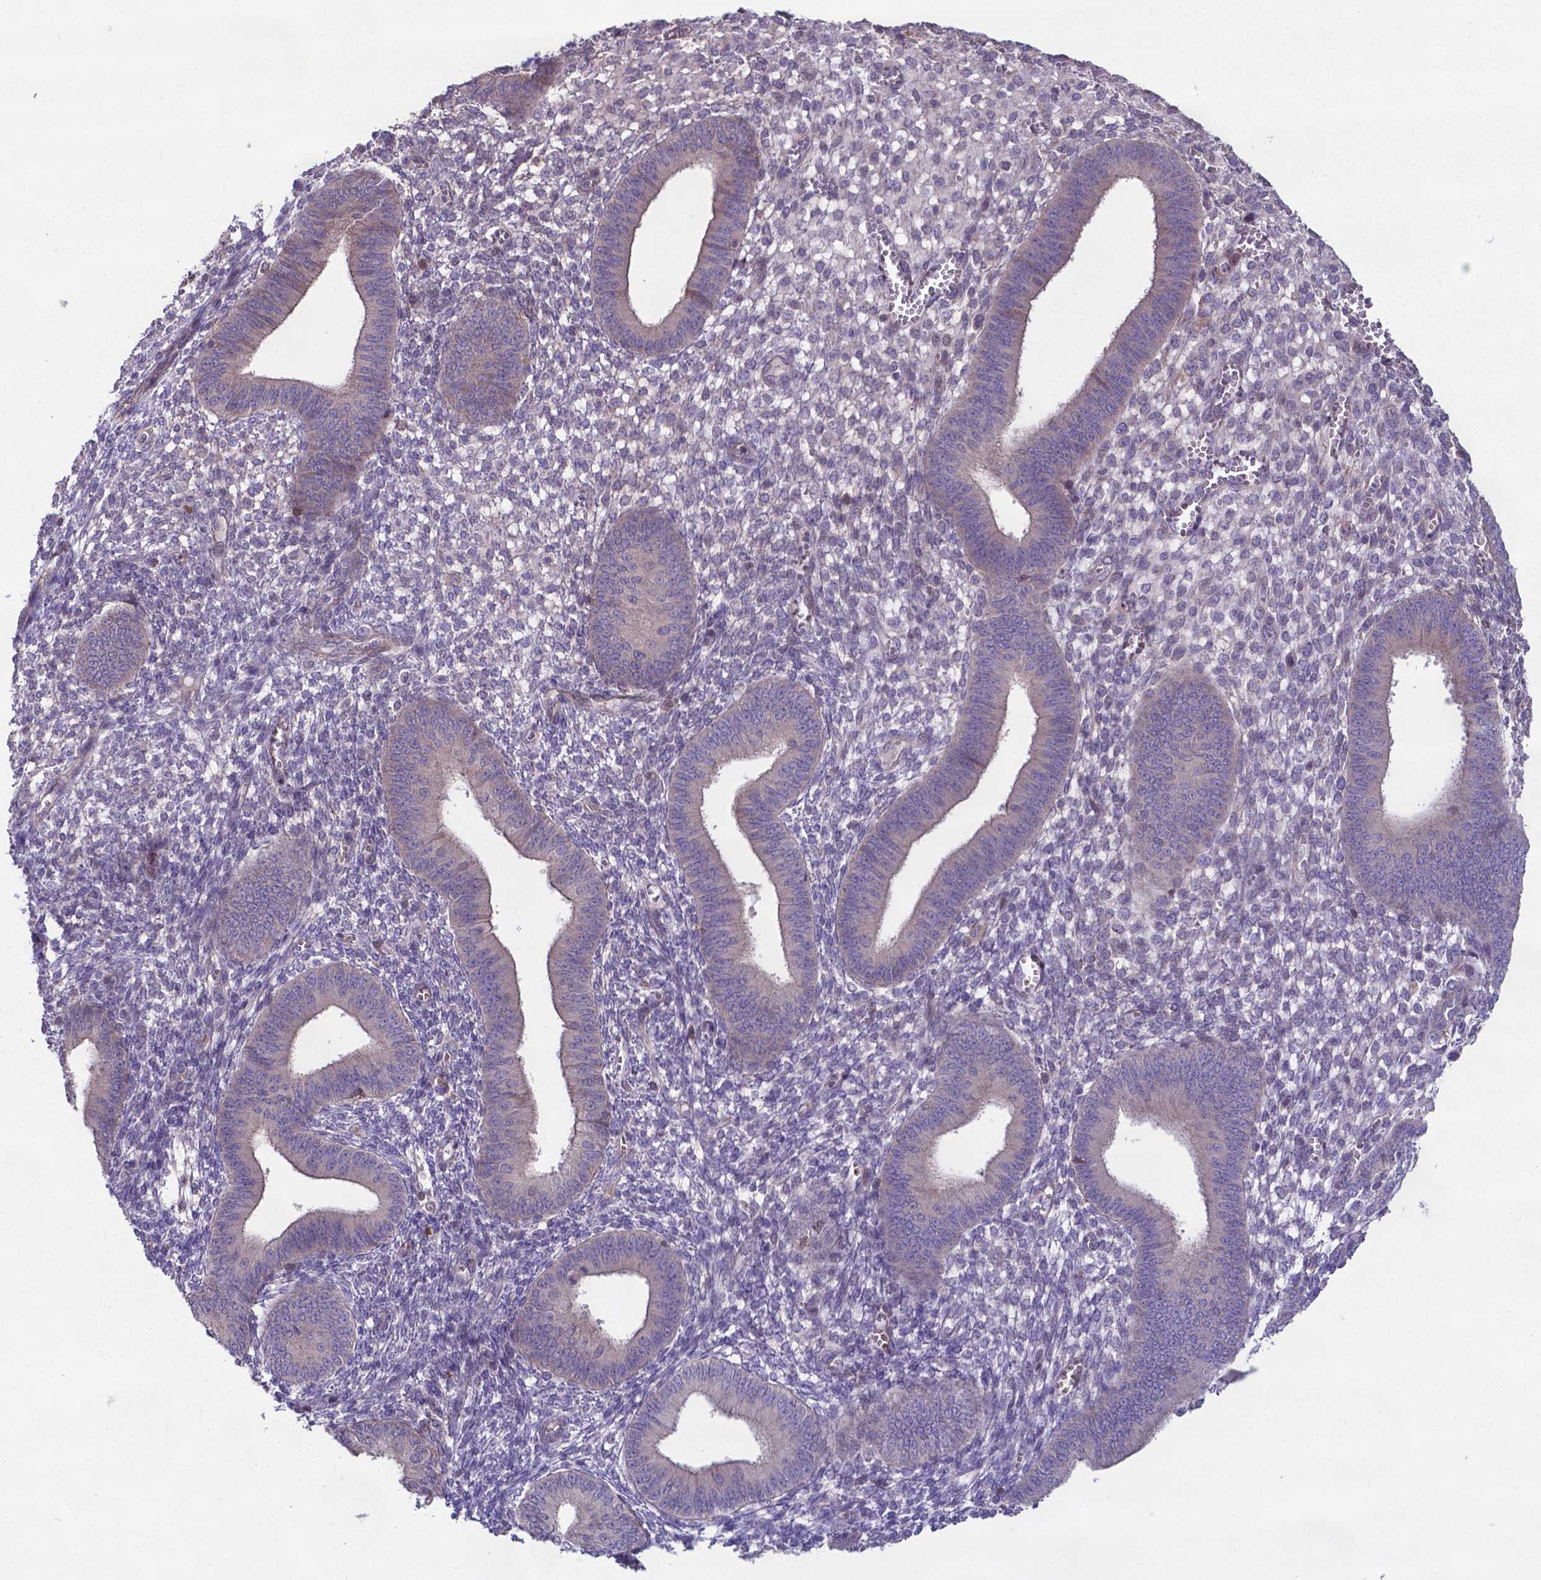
{"staining": {"intensity": "negative", "quantity": "none", "location": "none"}, "tissue": "endometrium", "cell_type": "Cells in endometrial stroma", "image_type": "normal", "snomed": [{"axis": "morphology", "description": "Normal tissue, NOS"}, {"axis": "topography", "description": "Endometrium"}], "caption": "Photomicrograph shows no protein staining in cells in endometrial stroma of unremarkable endometrium. Nuclei are stained in blue.", "gene": "TYRO3", "patient": {"sex": "female", "age": 42}}